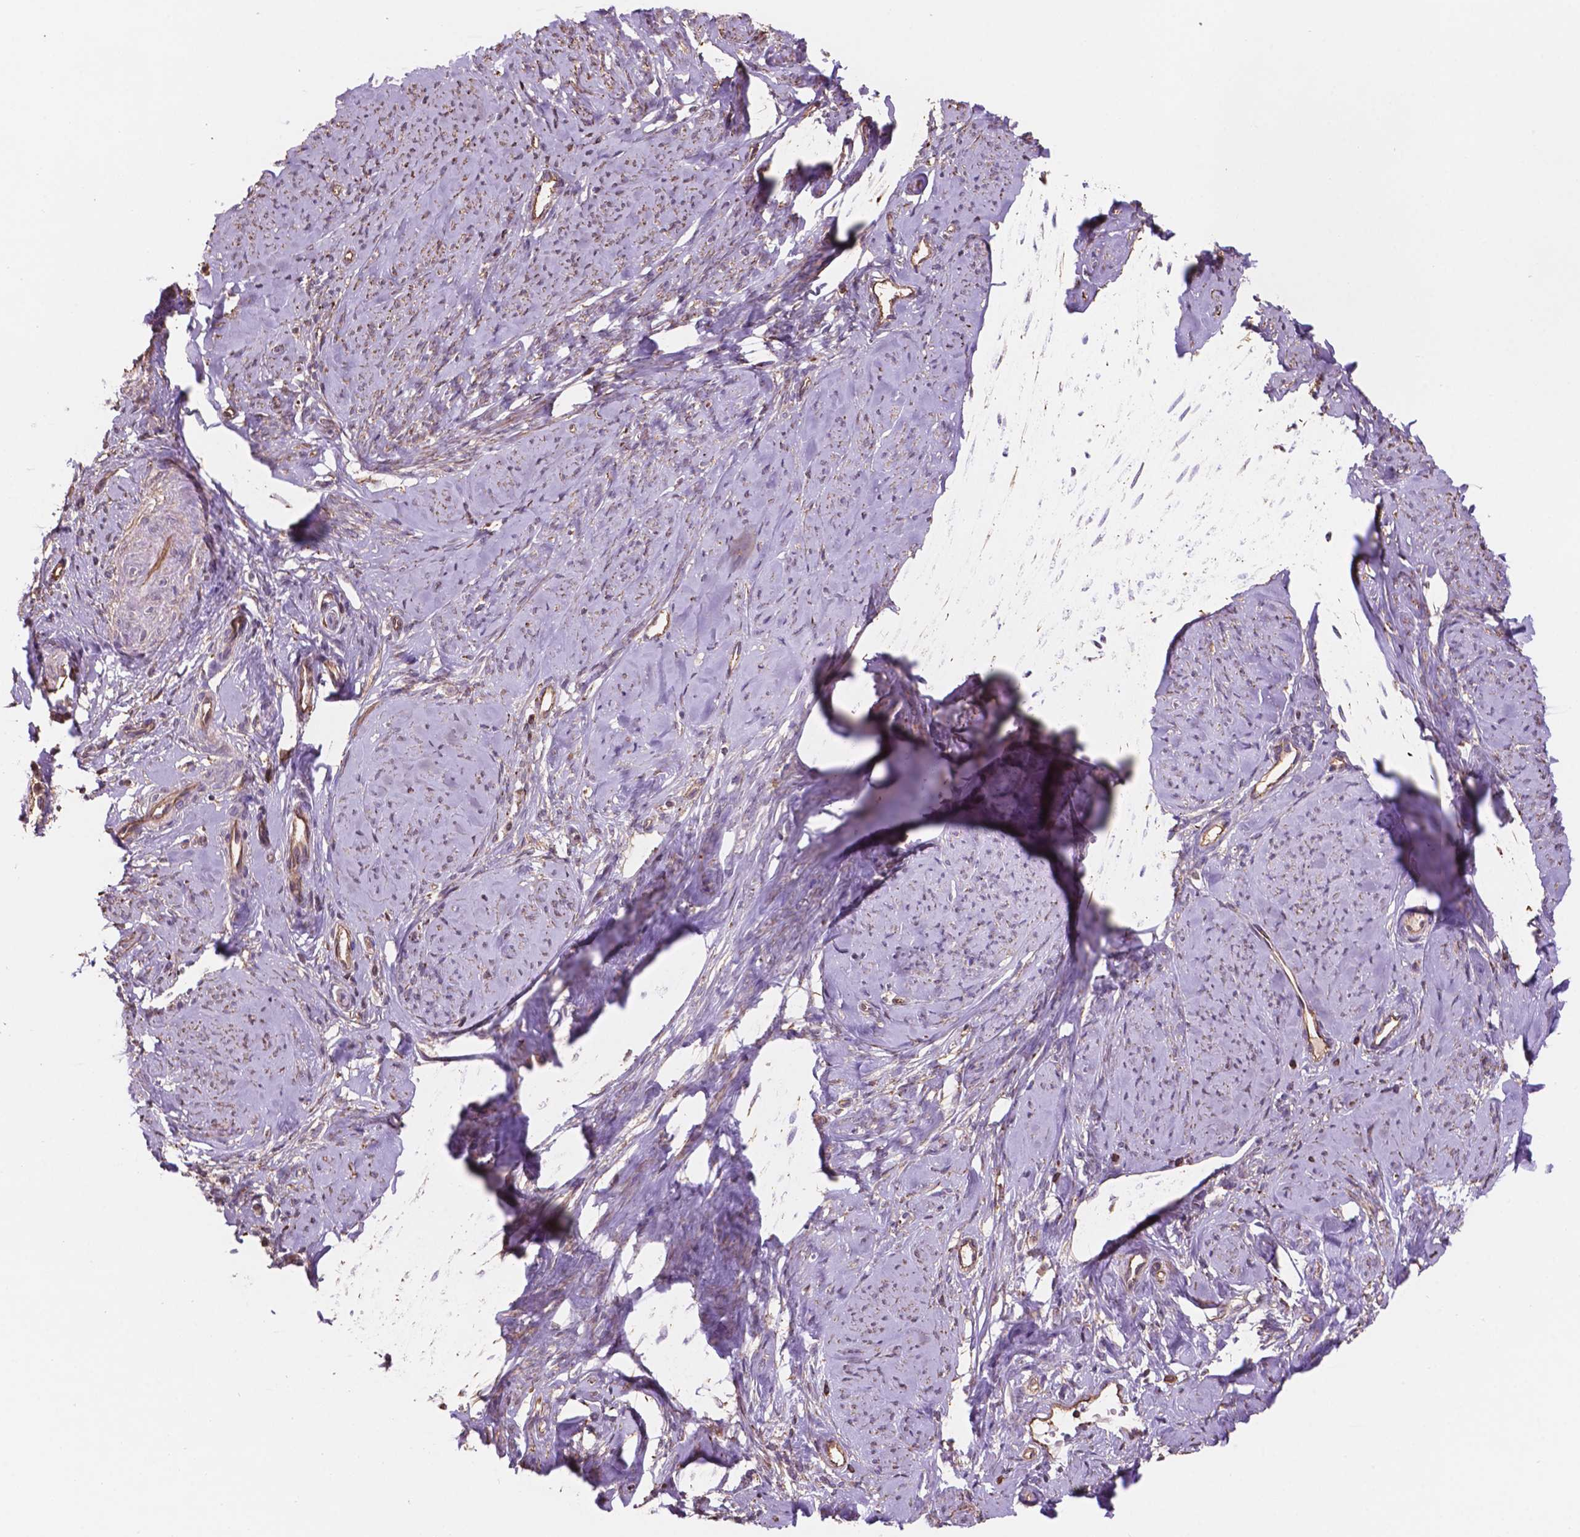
{"staining": {"intensity": "weak", "quantity": "<25%", "location": "cytoplasmic/membranous"}, "tissue": "smooth muscle", "cell_type": "Smooth muscle cells", "image_type": "normal", "snomed": [{"axis": "morphology", "description": "Normal tissue, NOS"}, {"axis": "topography", "description": "Smooth muscle"}], "caption": "This is an immunohistochemistry (IHC) photomicrograph of benign human smooth muscle. There is no staining in smooth muscle cells.", "gene": "NIPA2", "patient": {"sex": "female", "age": 48}}